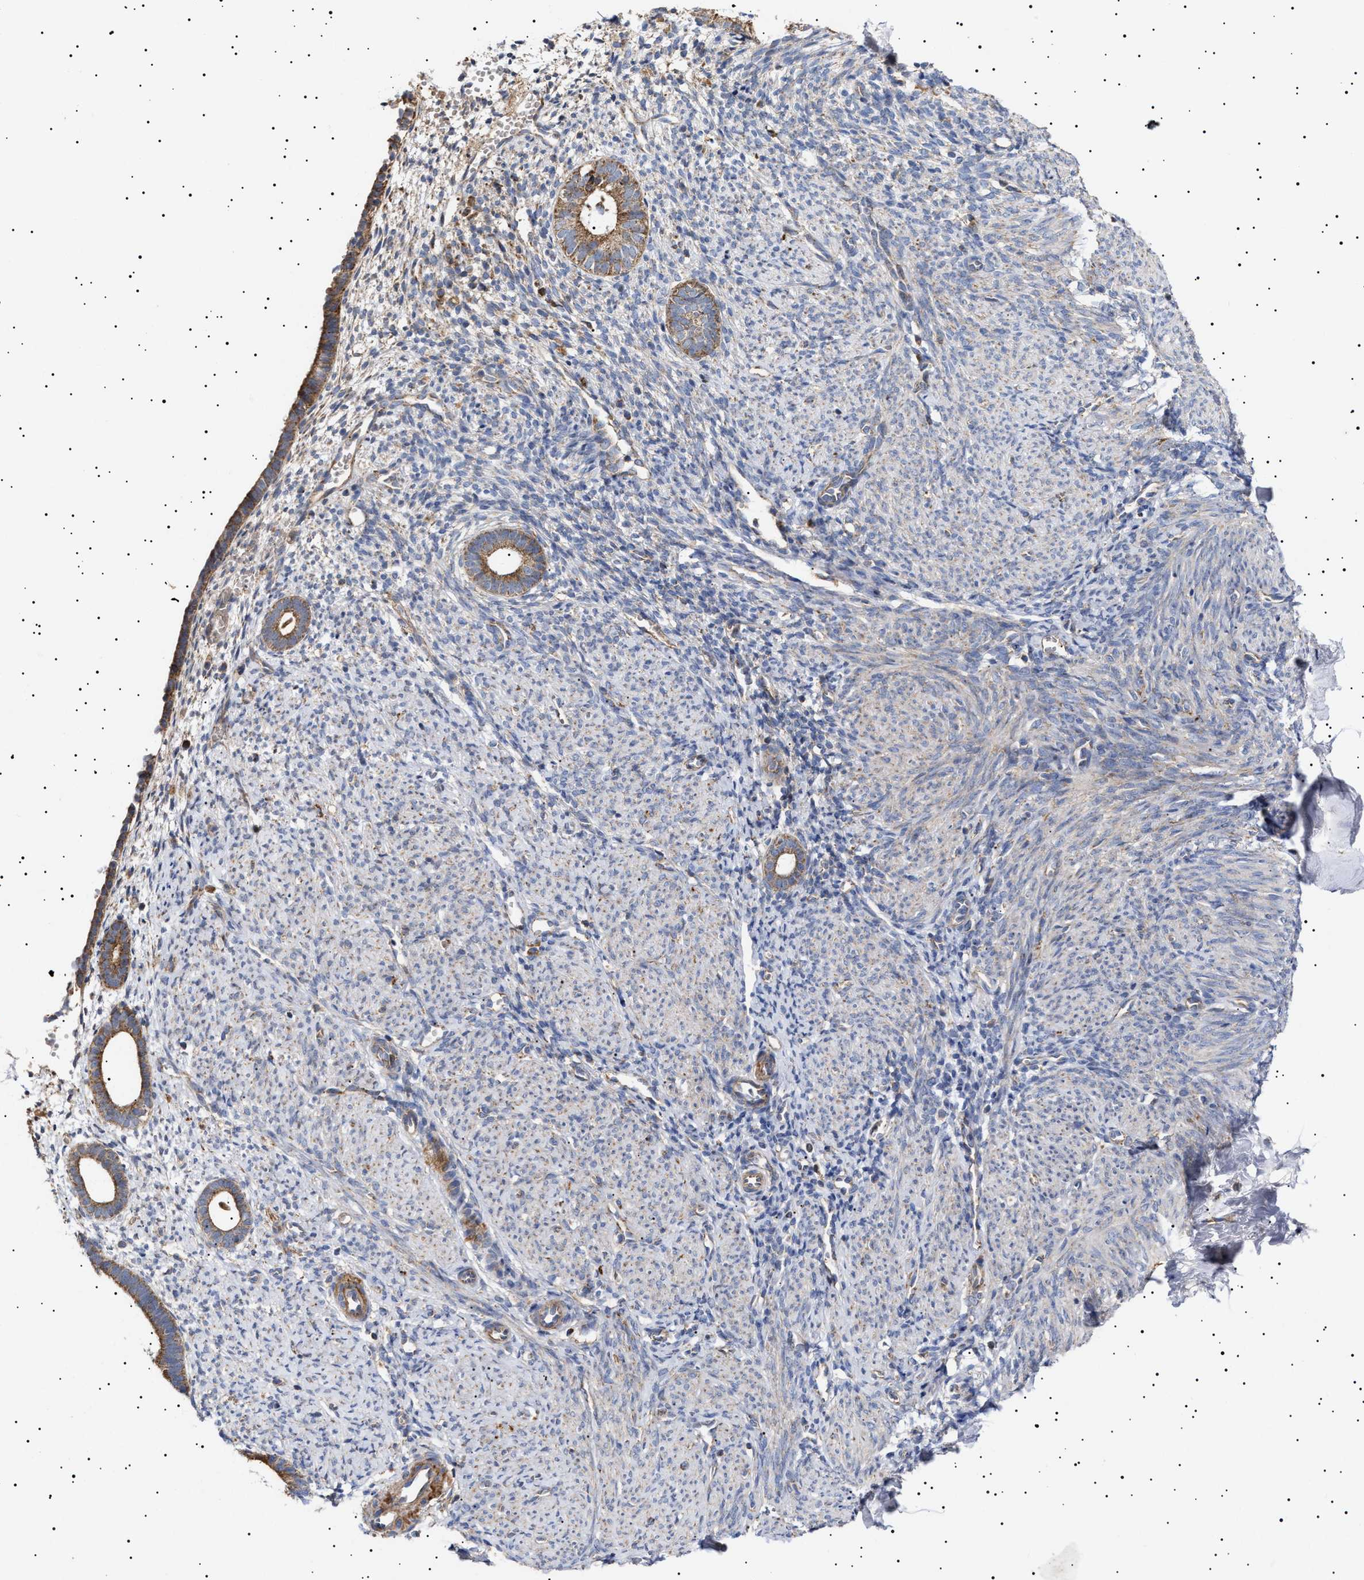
{"staining": {"intensity": "negative", "quantity": "none", "location": "none"}, "tissue": "endometrium", "cell_type": "Cells in endometrial stroma", "image_type": "normal", "snomed": [{"axis": "morphology", "description": "Normal tissue, NOS"}, {"axis": "morphology", "description": "Adenocarcinoma, NOS"}, {"axis": "topography", "description": "Endometrium"}], "caption": "High power microscopy photomicrograph of an immunohistochemistry (IHC) micrograph of unremarkable endometrium, revealing no significant staining in cells in endometrial stroma.", "gene": "MRPL10", "patient": {"sex": "female", "age": 57}}